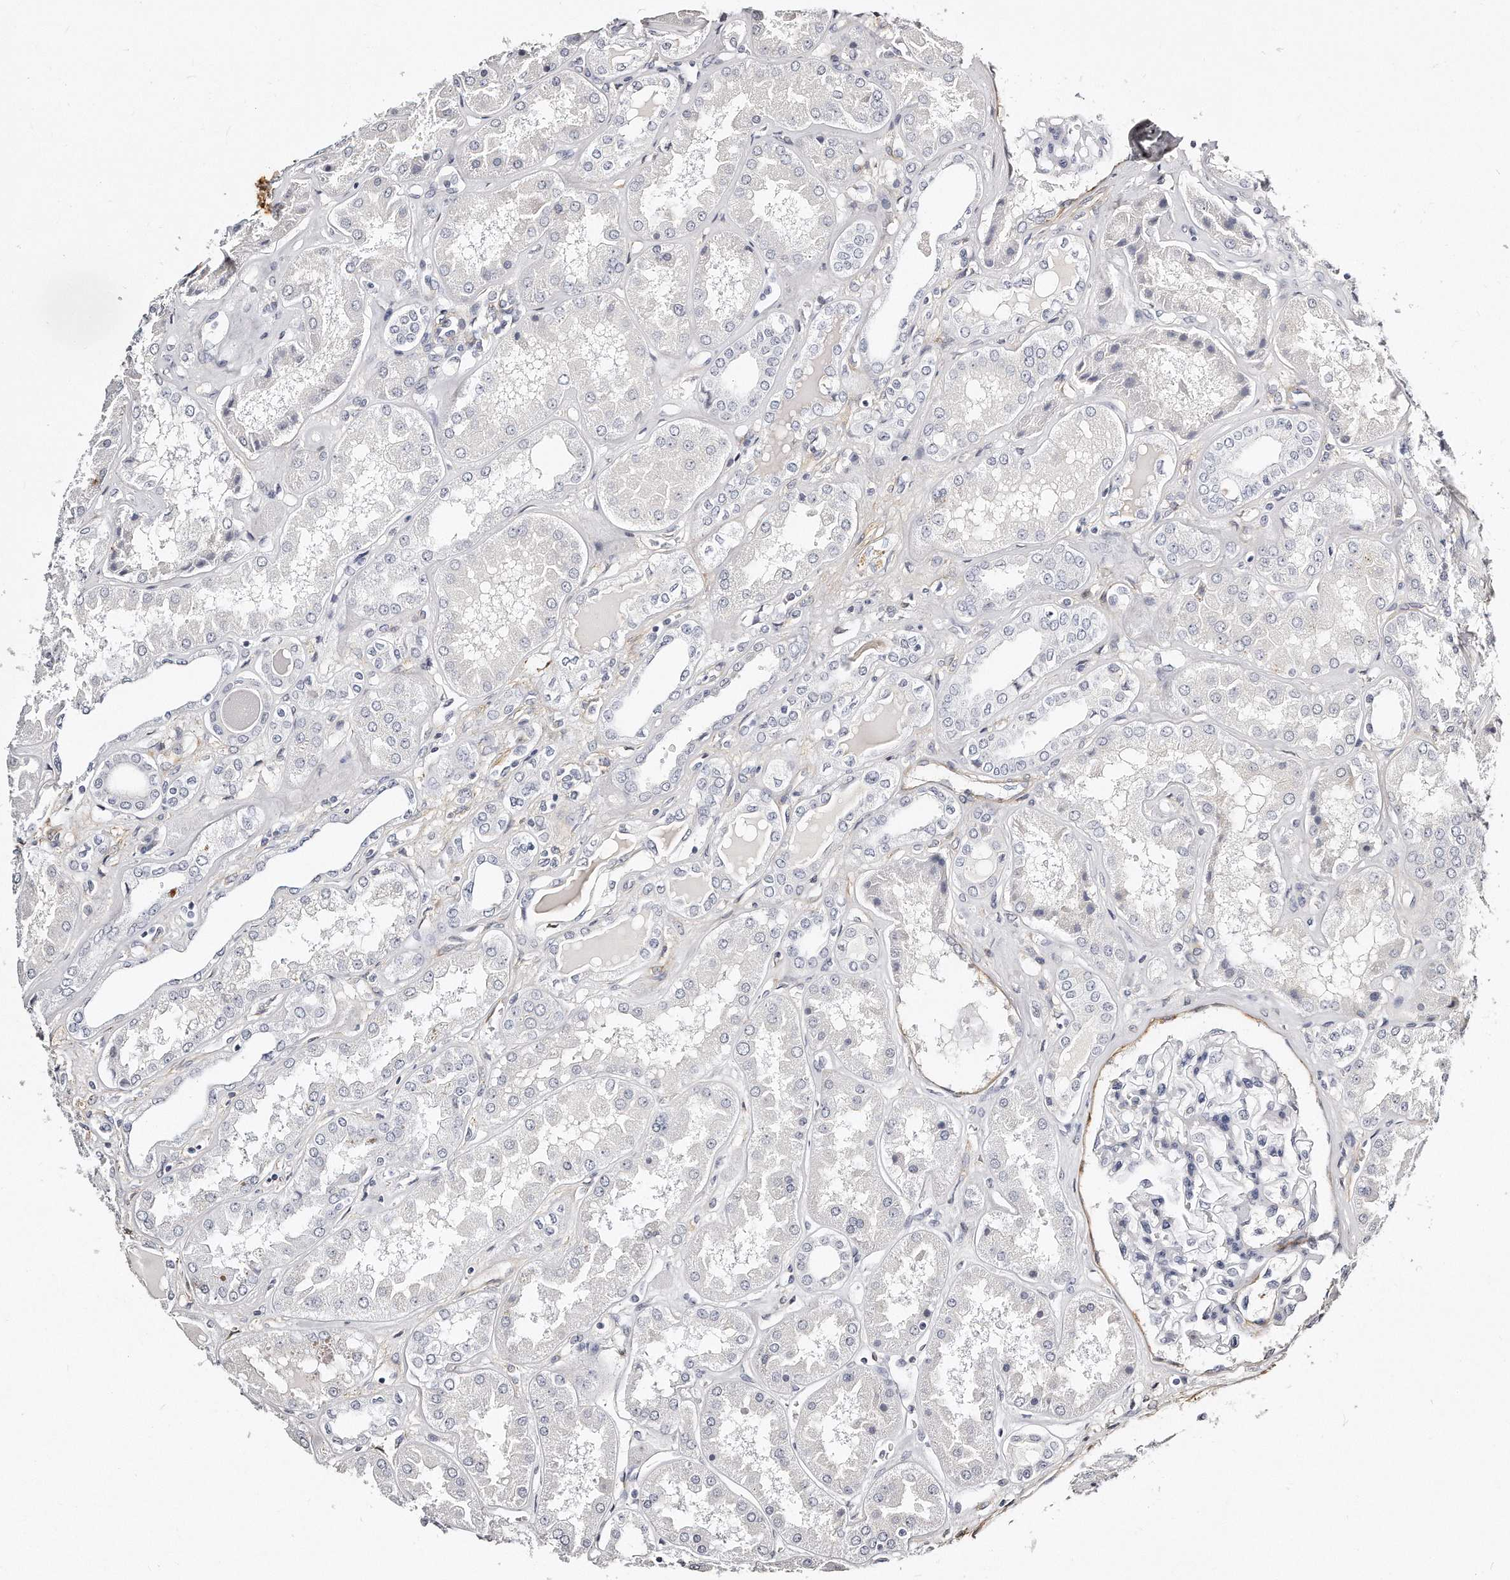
{"staining": {"intensity": "negative", "quantity": "none", "location": "none"}, "tissue": "kidney", "cell_type": "Cells in glomeruli", "image_type": "normal", "snomed": [{"axis": "morphology", "description": "Normal tissue, NOS"}, {"axis": "topography", "description": "Kidney"}], "caption": "Micrograph shows no protein positivity in cells in glomeruli of normal kidney.", "gene": "LMOD1", "patient": {"sex": "female", "age": 56}}